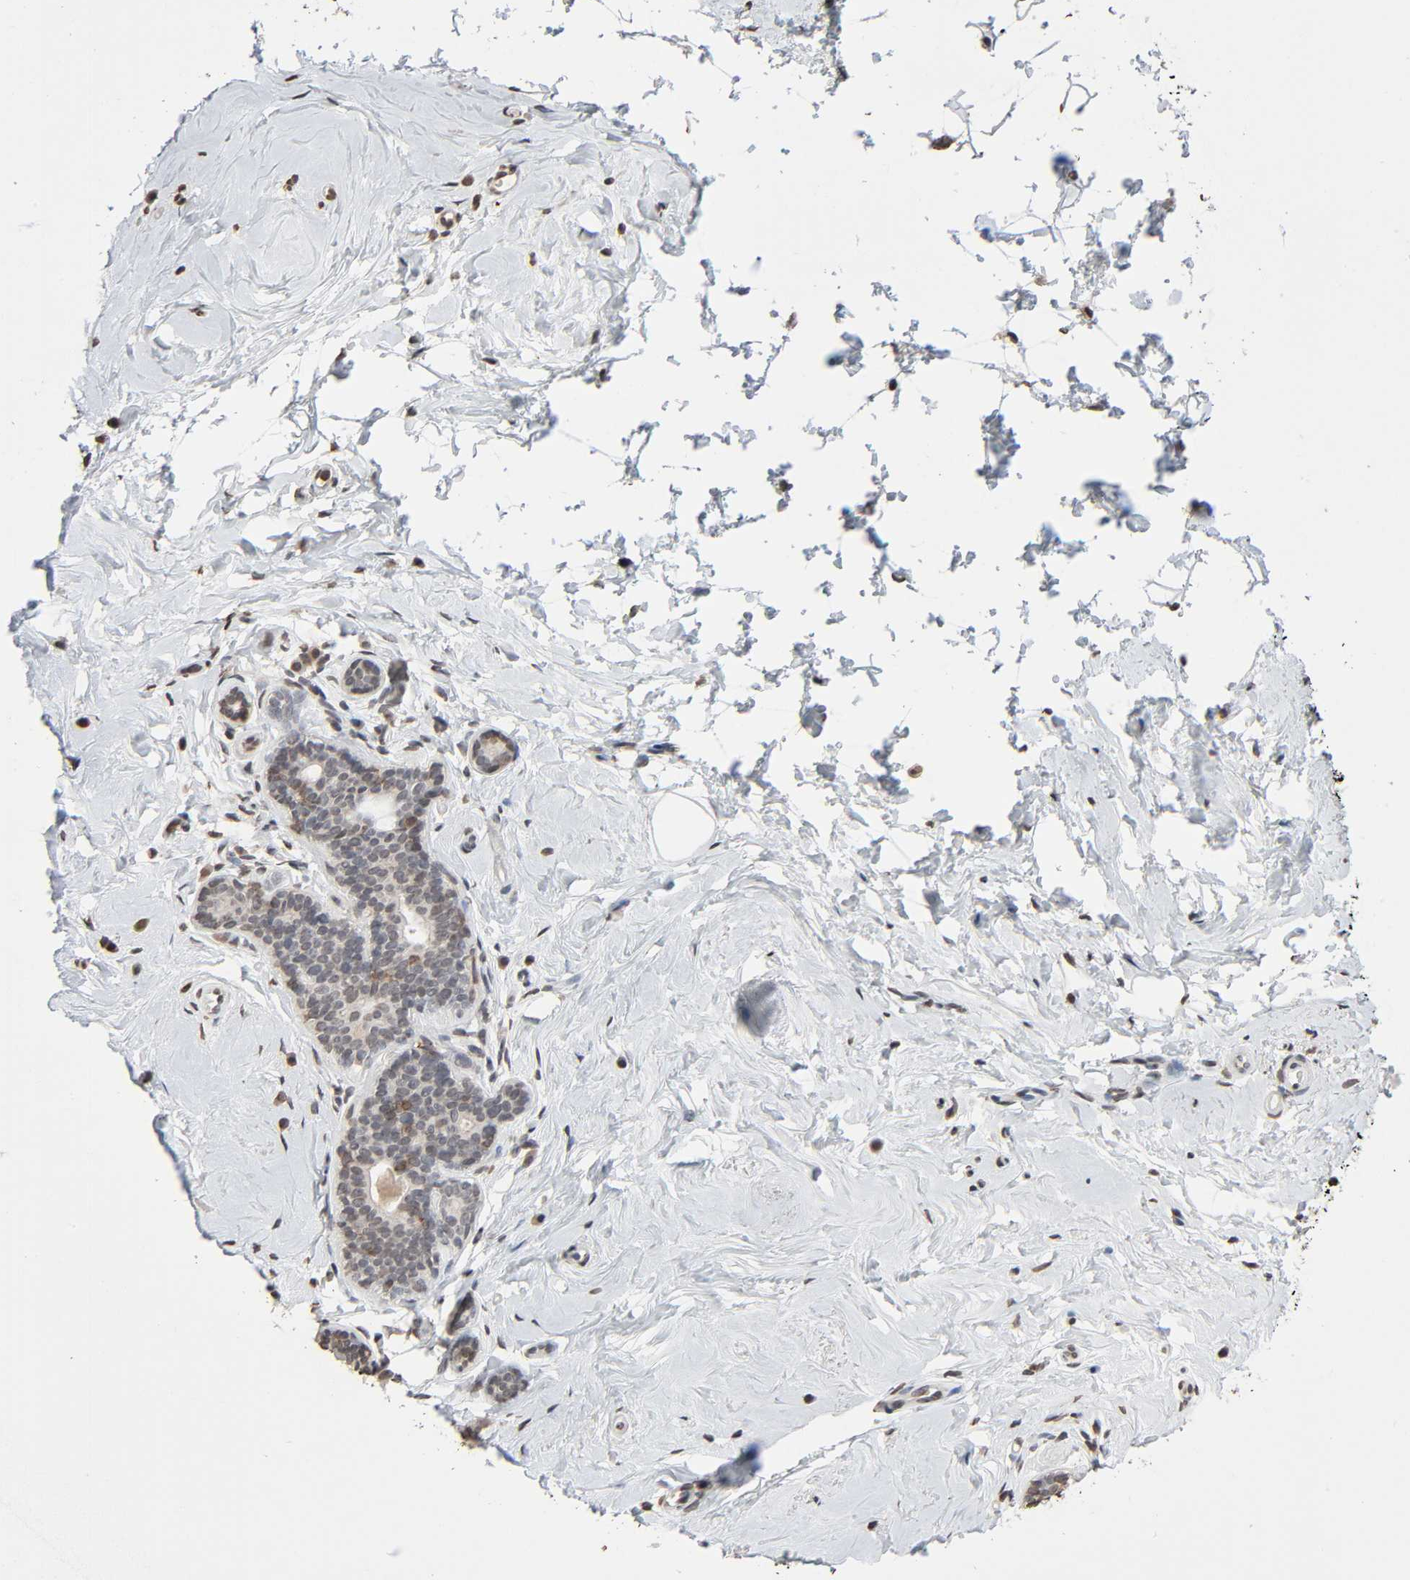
{"staining": {"intensity": "weak", "quantity": ">75%", "location": "nuclear"}, "tissue": "breast", "cell_type": "Adipocytes", "image_type": "normal", "snomed": [{"axis": "morphology", "description": "Normal tissue, NOS"}, {"axis": "topography", "description": "Breast"}], "caption": "Immunohistochemical staining of unremarkable breast exhibits >75% levels of weak nuclear protein expression in approximately >75% of adipocytes.", "gene": "STK4", "patient": {"sex": "female", "age": 52}}